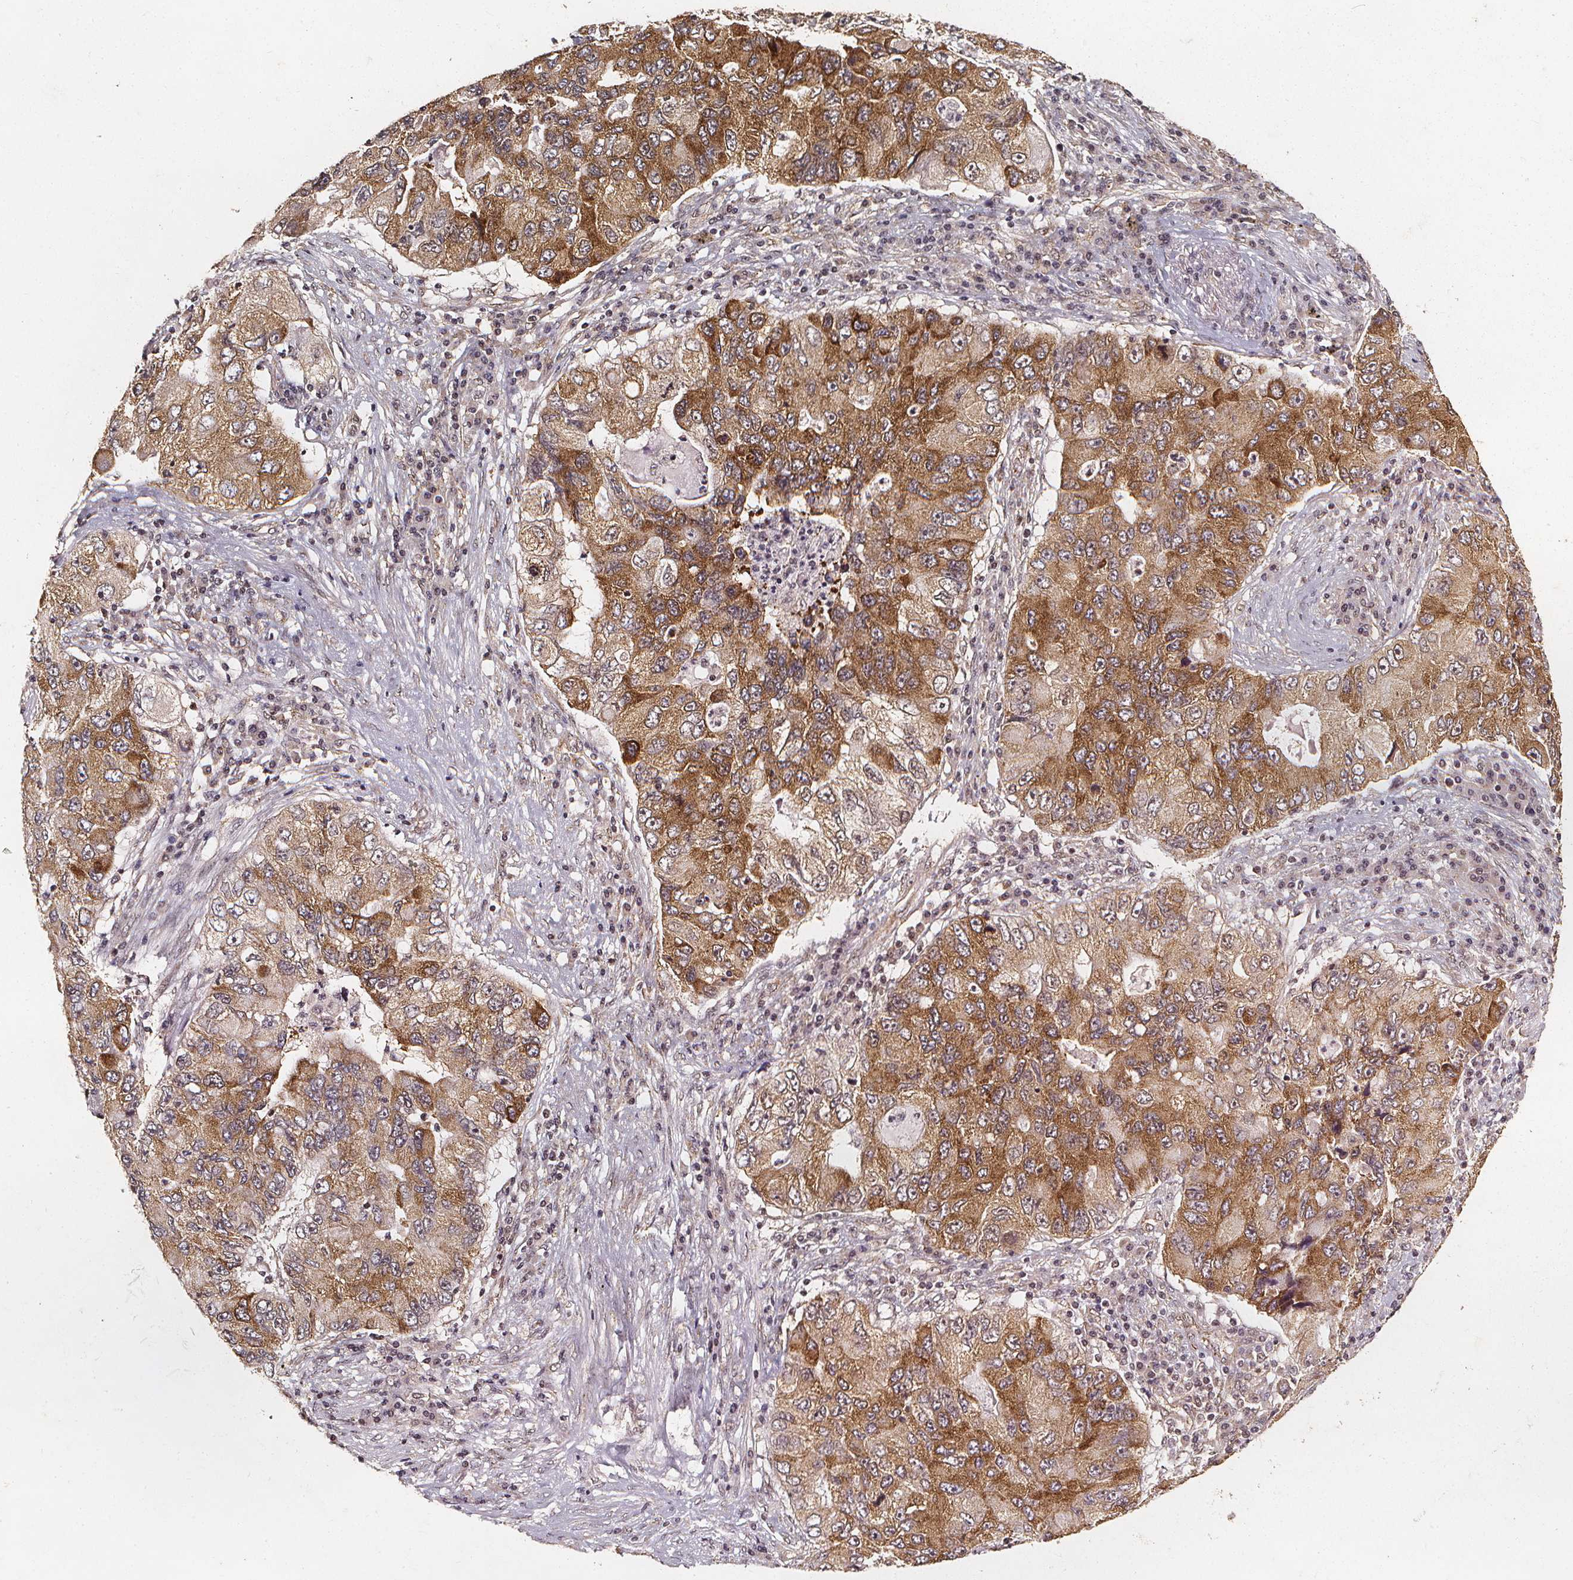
{"staining": {"intensity": "moderate", "quantity": ">75%", "location": "cytoplasmic/membranous"}, "tissue": "lung cancer", "cell_type": "Tumor cells", "image_type": "cancer", "snomed": [{"axis": "morphology", "description": "Adenocarcinoma, NOS"}, {"axis": "morphology", "description": "Adenocarcinoma, metastatic, NOS"}, {"axis": "topography", "description": "Lymph node"}, {"axis": "topography", "description": "Lung"}], "caption": "Immunohistochemical staining of lung cancer (metastatic adenocarcinoma) exhibits medium levels of moderate cytoplasmic/membranous protein expression in approximately >75% of tumor cells. (IHC, brightfield microscopy, high magnification).", "gene": "SMN1", "patient": {"sex": "female", "age": 54}}